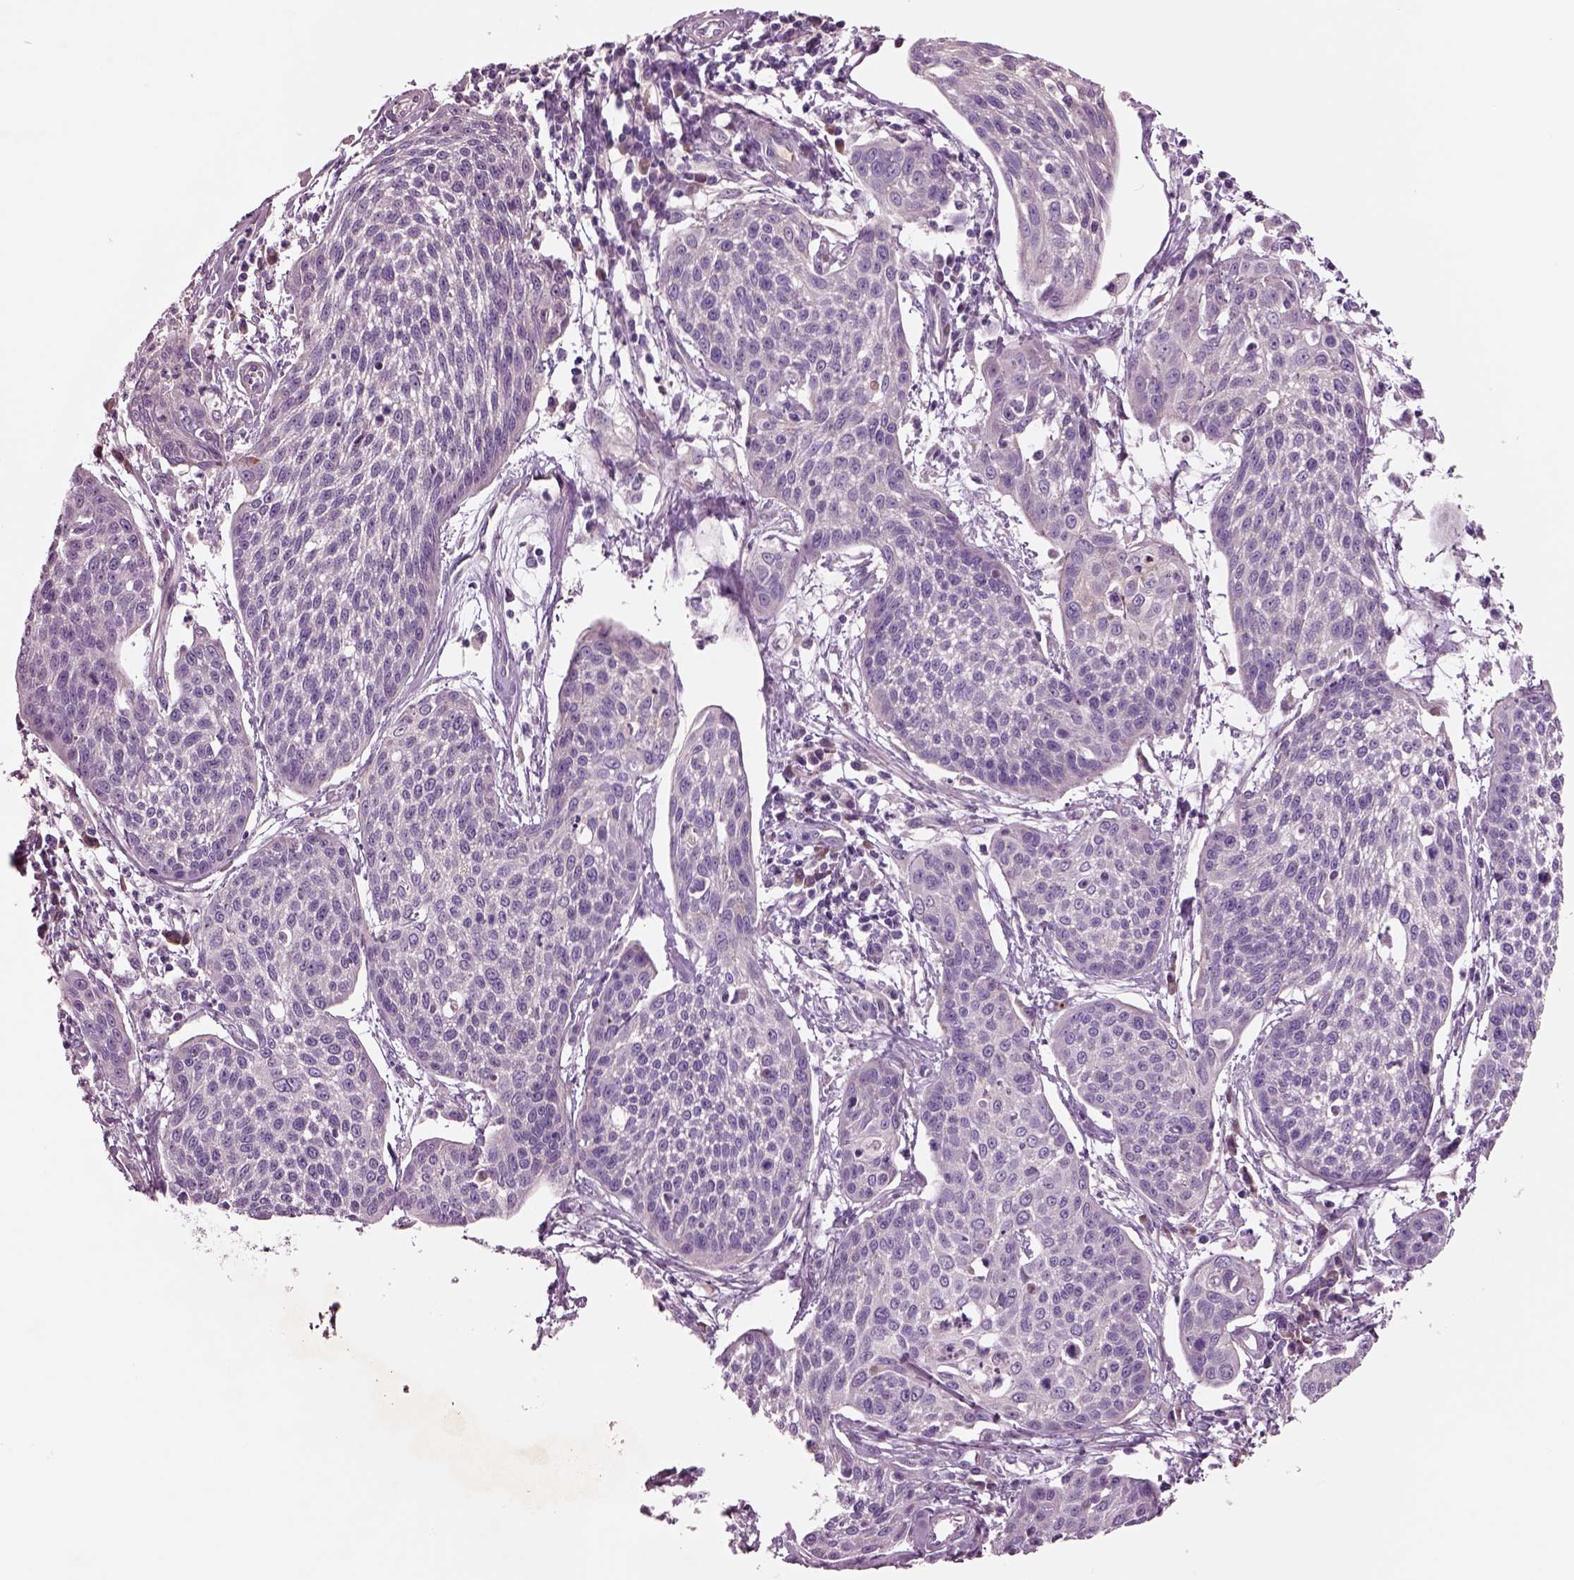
{"staining": {"intensity": "negative", "quantity": "none", "location": "none"}, "tissue": "cervical cancer", "cell_type": "Tumor cells", "image_type": "cancer", "snomed": [{"axis": "morphology", "description": "Squamous cell carcinoma, NOS"}, {"axis": "topography", "description": "Cervix"}], "caption": "This is an immunohistochemistry photomicrograph of cervical cancer (squamous cell carcinoma). There is no positivity in tumor cells.", "gene": "PLPP7", "patient": {"sex": "female", "age": 34}}